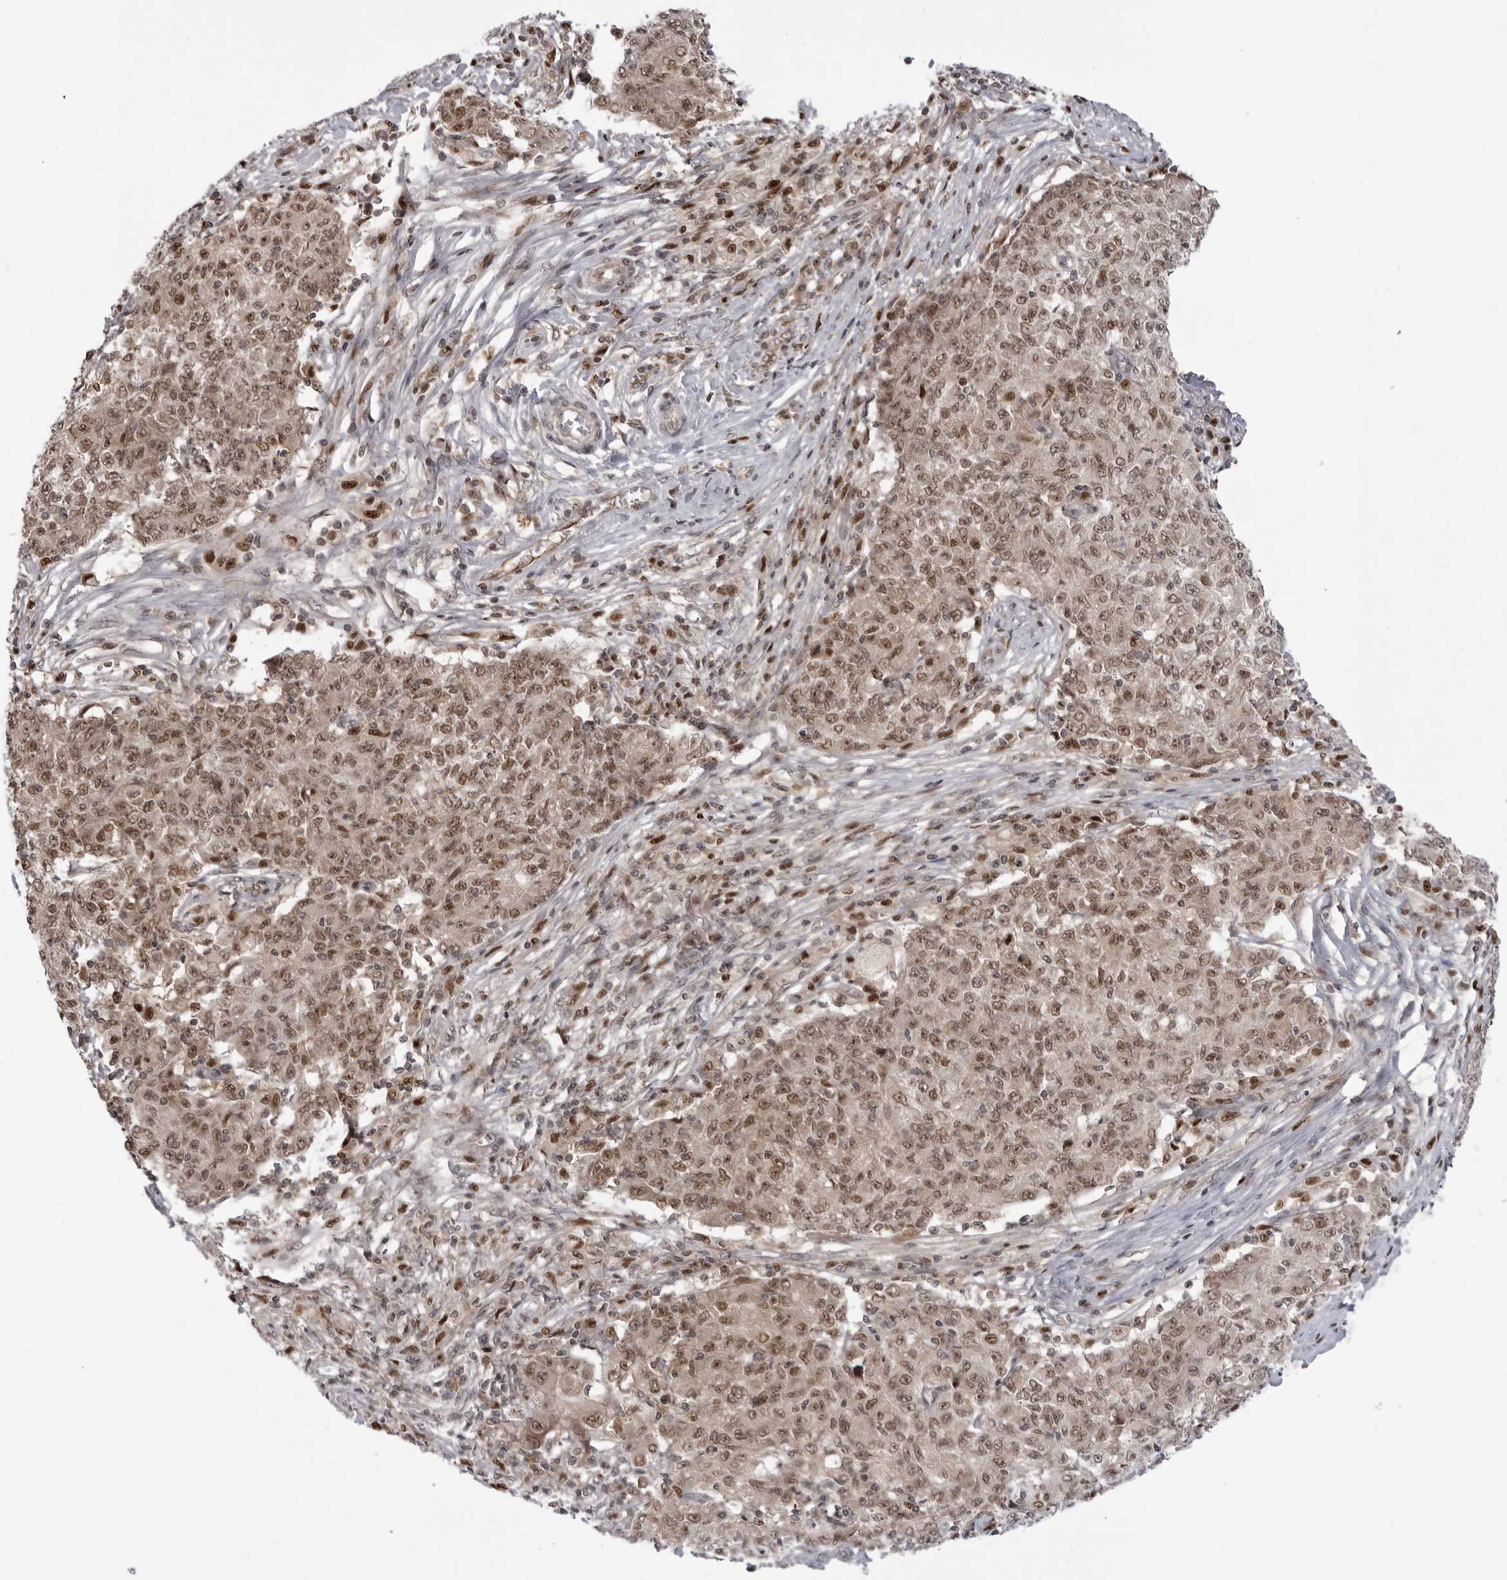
{"staining": {"intensity": "moderate", "quantity": ">75%", "location": "nuclear"}, "tissue": "ovarian cancer", "cell_type": "Tumor cells", "image_type": "cancer", "snomed": [{"axis": "morphology", "description": "Carcinoma, endometroid"}, {"axis": "topography", "description": "Ovary"}], "caption": "Protein positivity by immunohistochemistry shows moderate nuclear staining in approximately >75% of tumor cells in endometroid carcinoma (ovarian).", "gene": "PTK2B", "patient": {"sex": "female", "age": 42}}